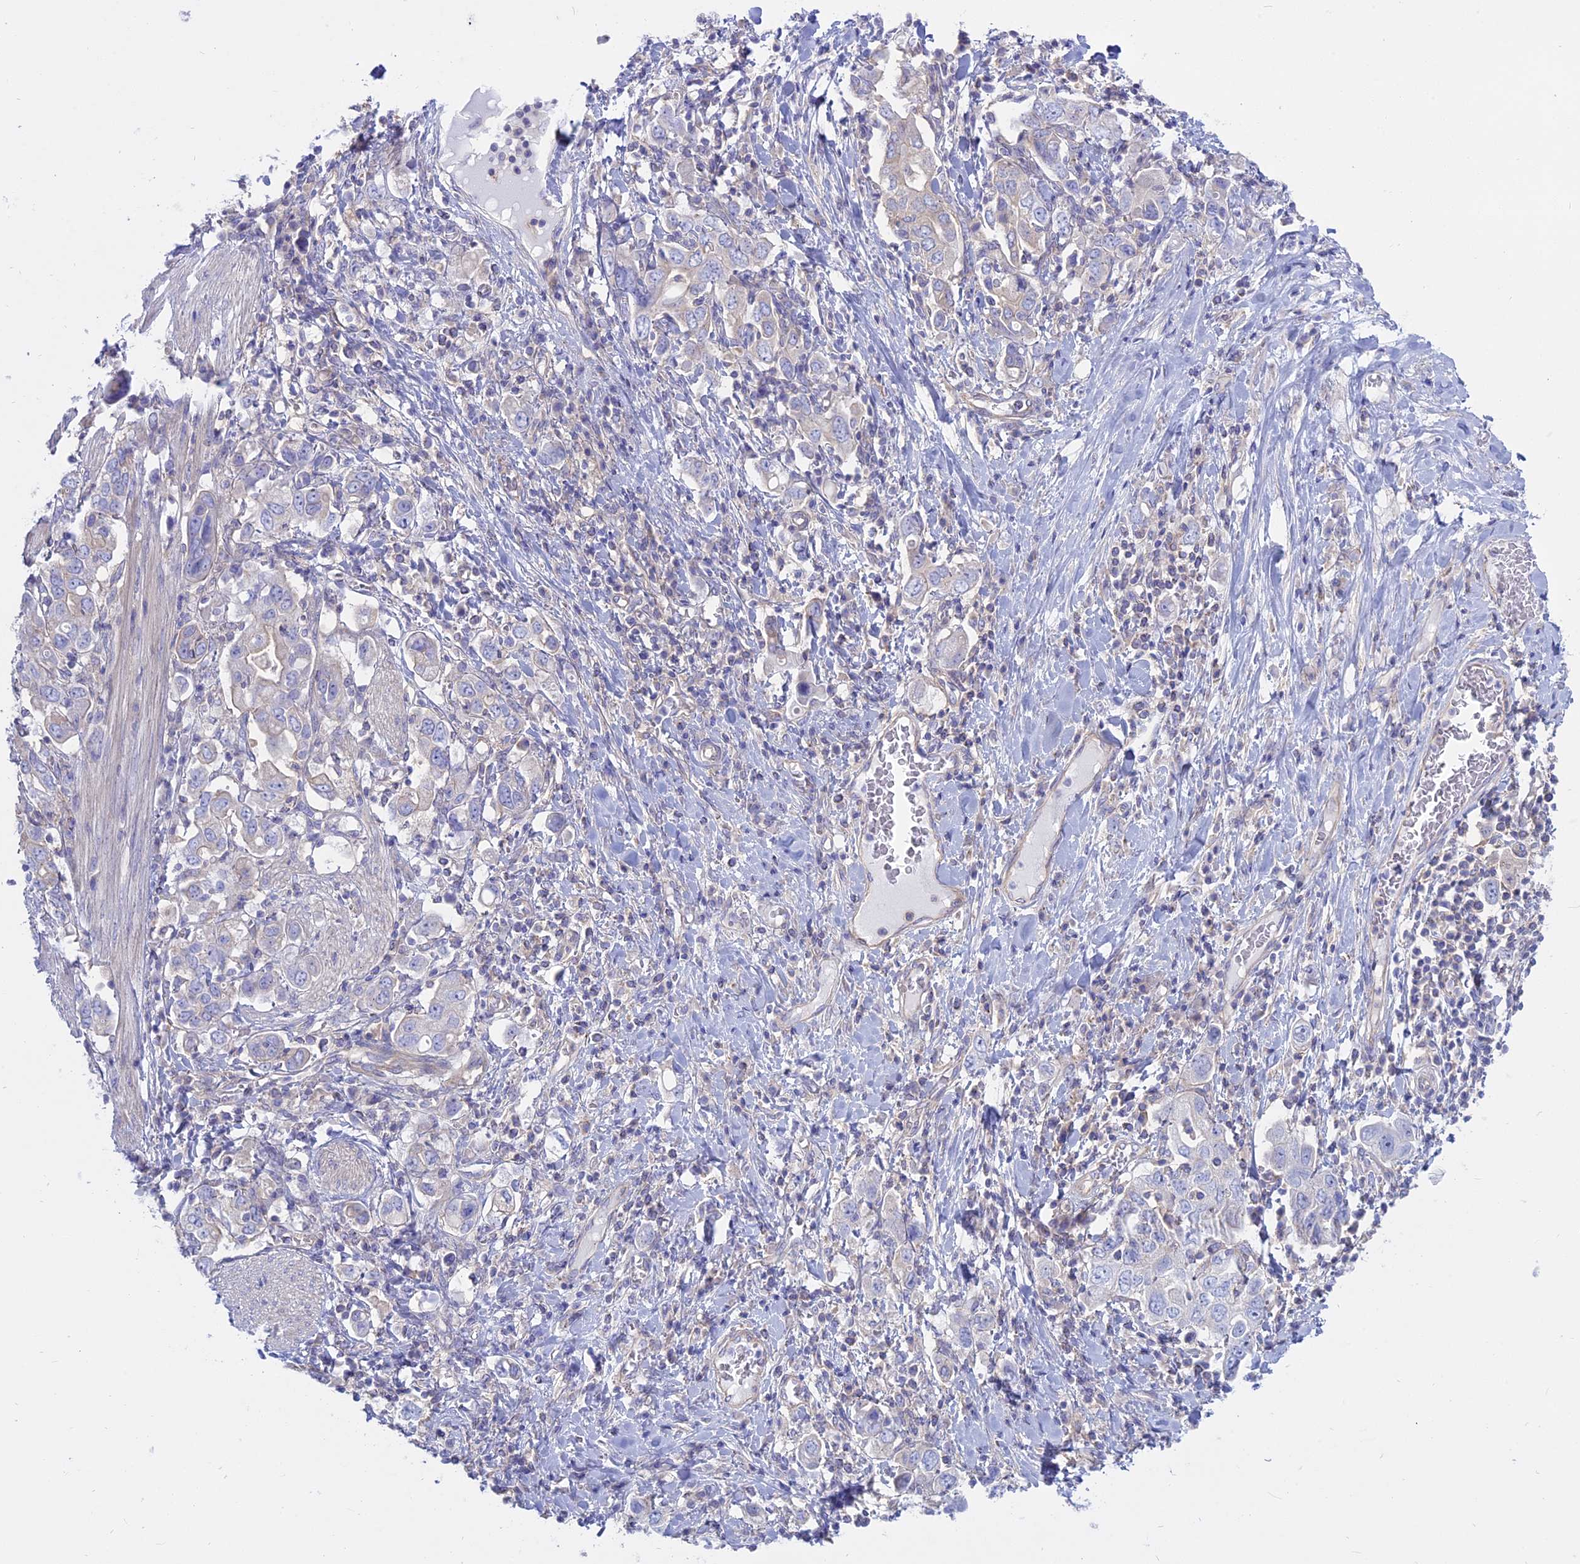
{"staining": {"intensity": "negative", "quantity": "none", "location": "none"}, "tissue": "stomach cancer", "cell_type": "Tumor cells", "image_type": "cancer", "snomed": [{"axis": "morphology", "description": "Adenocarcinoma, NOS"}, {"axis": "topography", "description": "Stomach, upper"}], "caption": "The photomicrograph shows no significant expression in tumor cells of stomach adenocarcinoma.", "gene": "AHCYL1", "patient": {"sex": "male", "age": 62}}